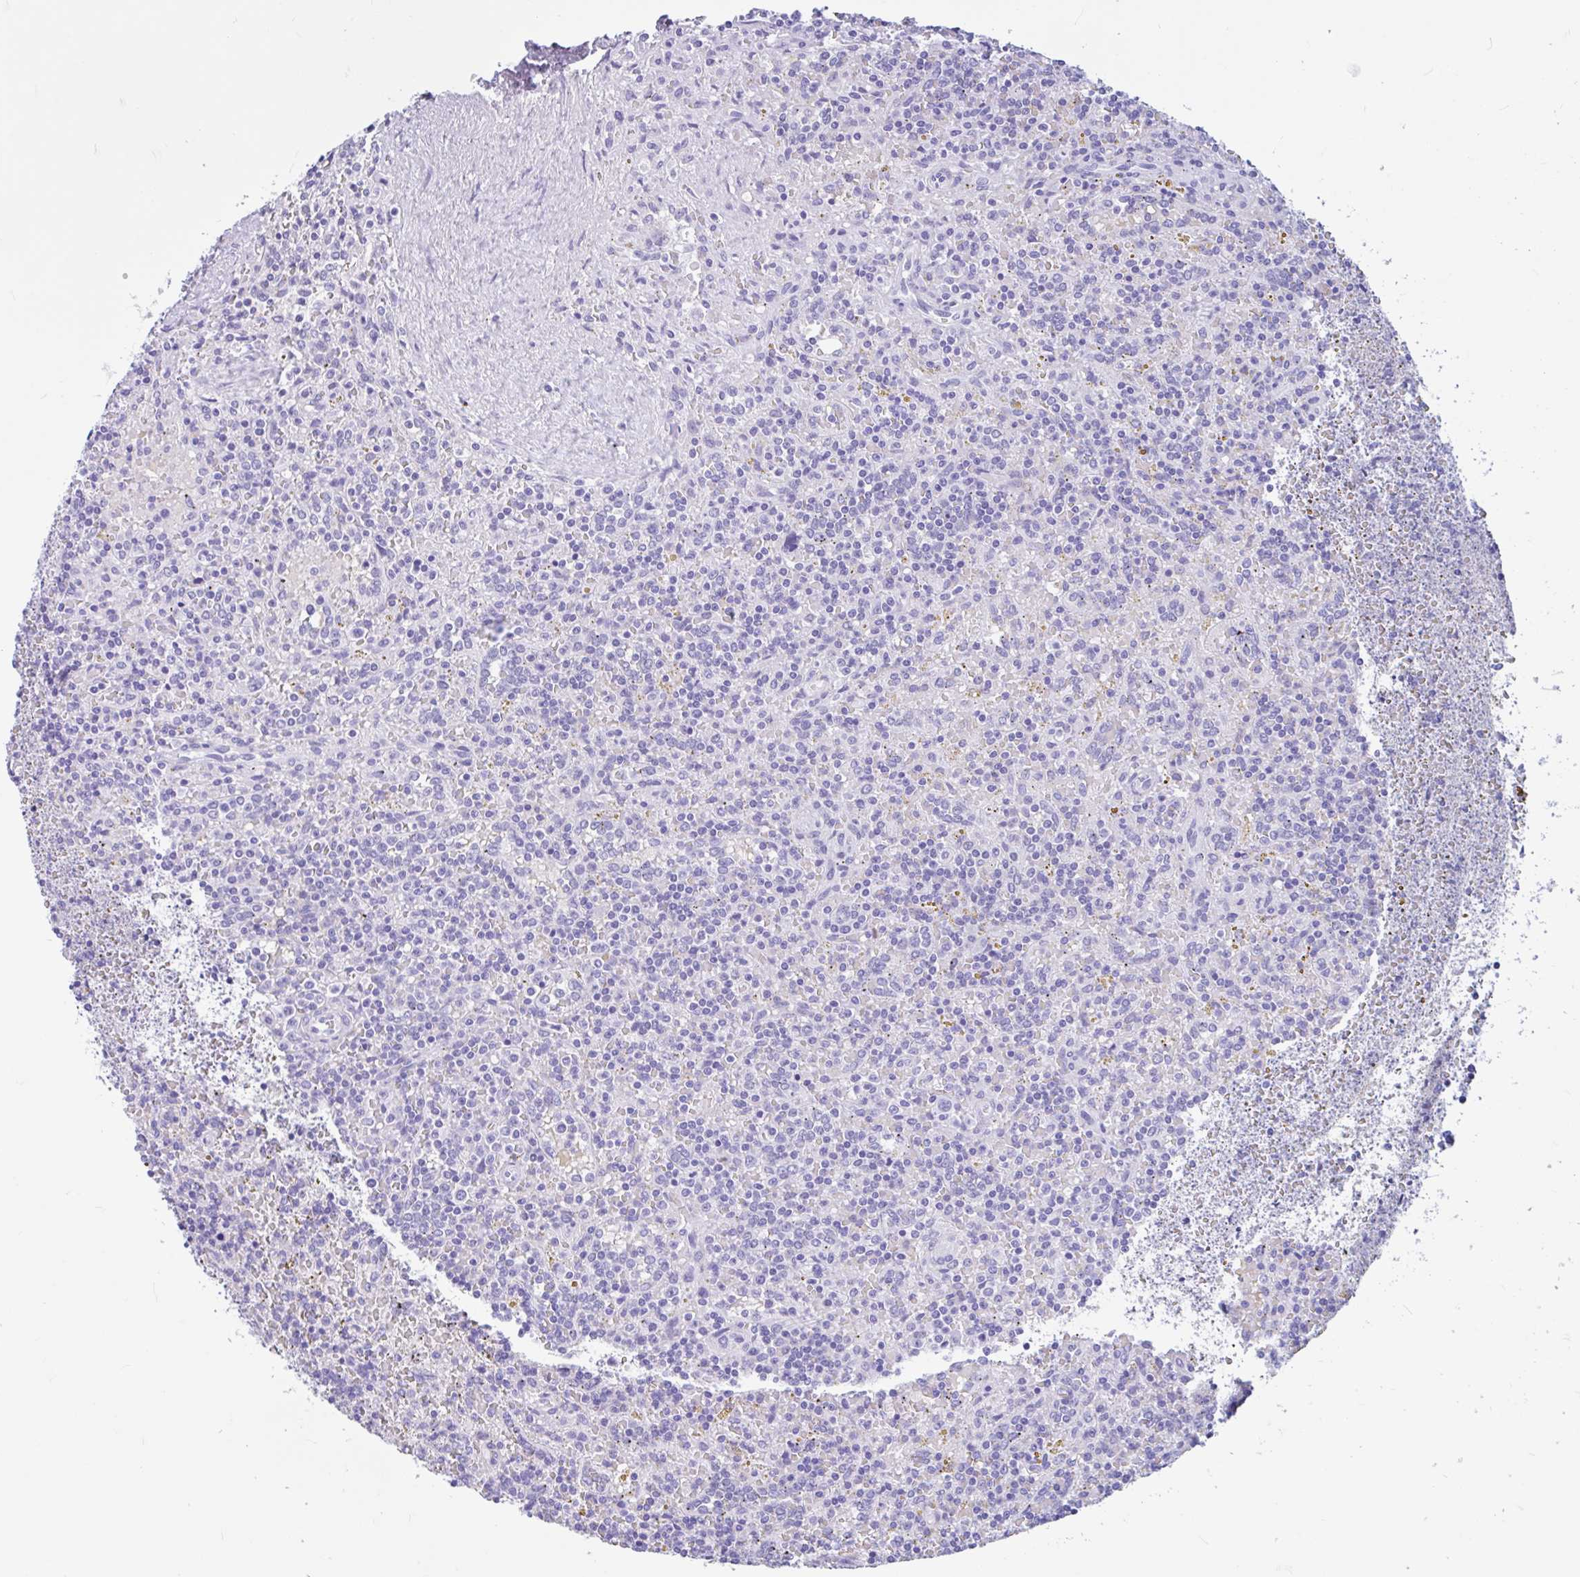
{"staining": {"intensity": "negative", "quantity": "none", "location": "none"}, "tissue": "lymphoma", "cell_type": "Tumor cells", "image_type": "cancer", "snomed": [{"axis": "morphology", "description": "Malignant lymphoma, non-Hodgkin's type, Low grade"}, {"axis": "topography", "description": "Spleen"}], "caption": "A histopathology image of malignant lymphoma, non-Hodgkin's type (low-grade) stained for a protein exhibits no brown staining in tumor cells.", "gene": "OR4N4", "patient": {"sex": "male", "age": 67}}